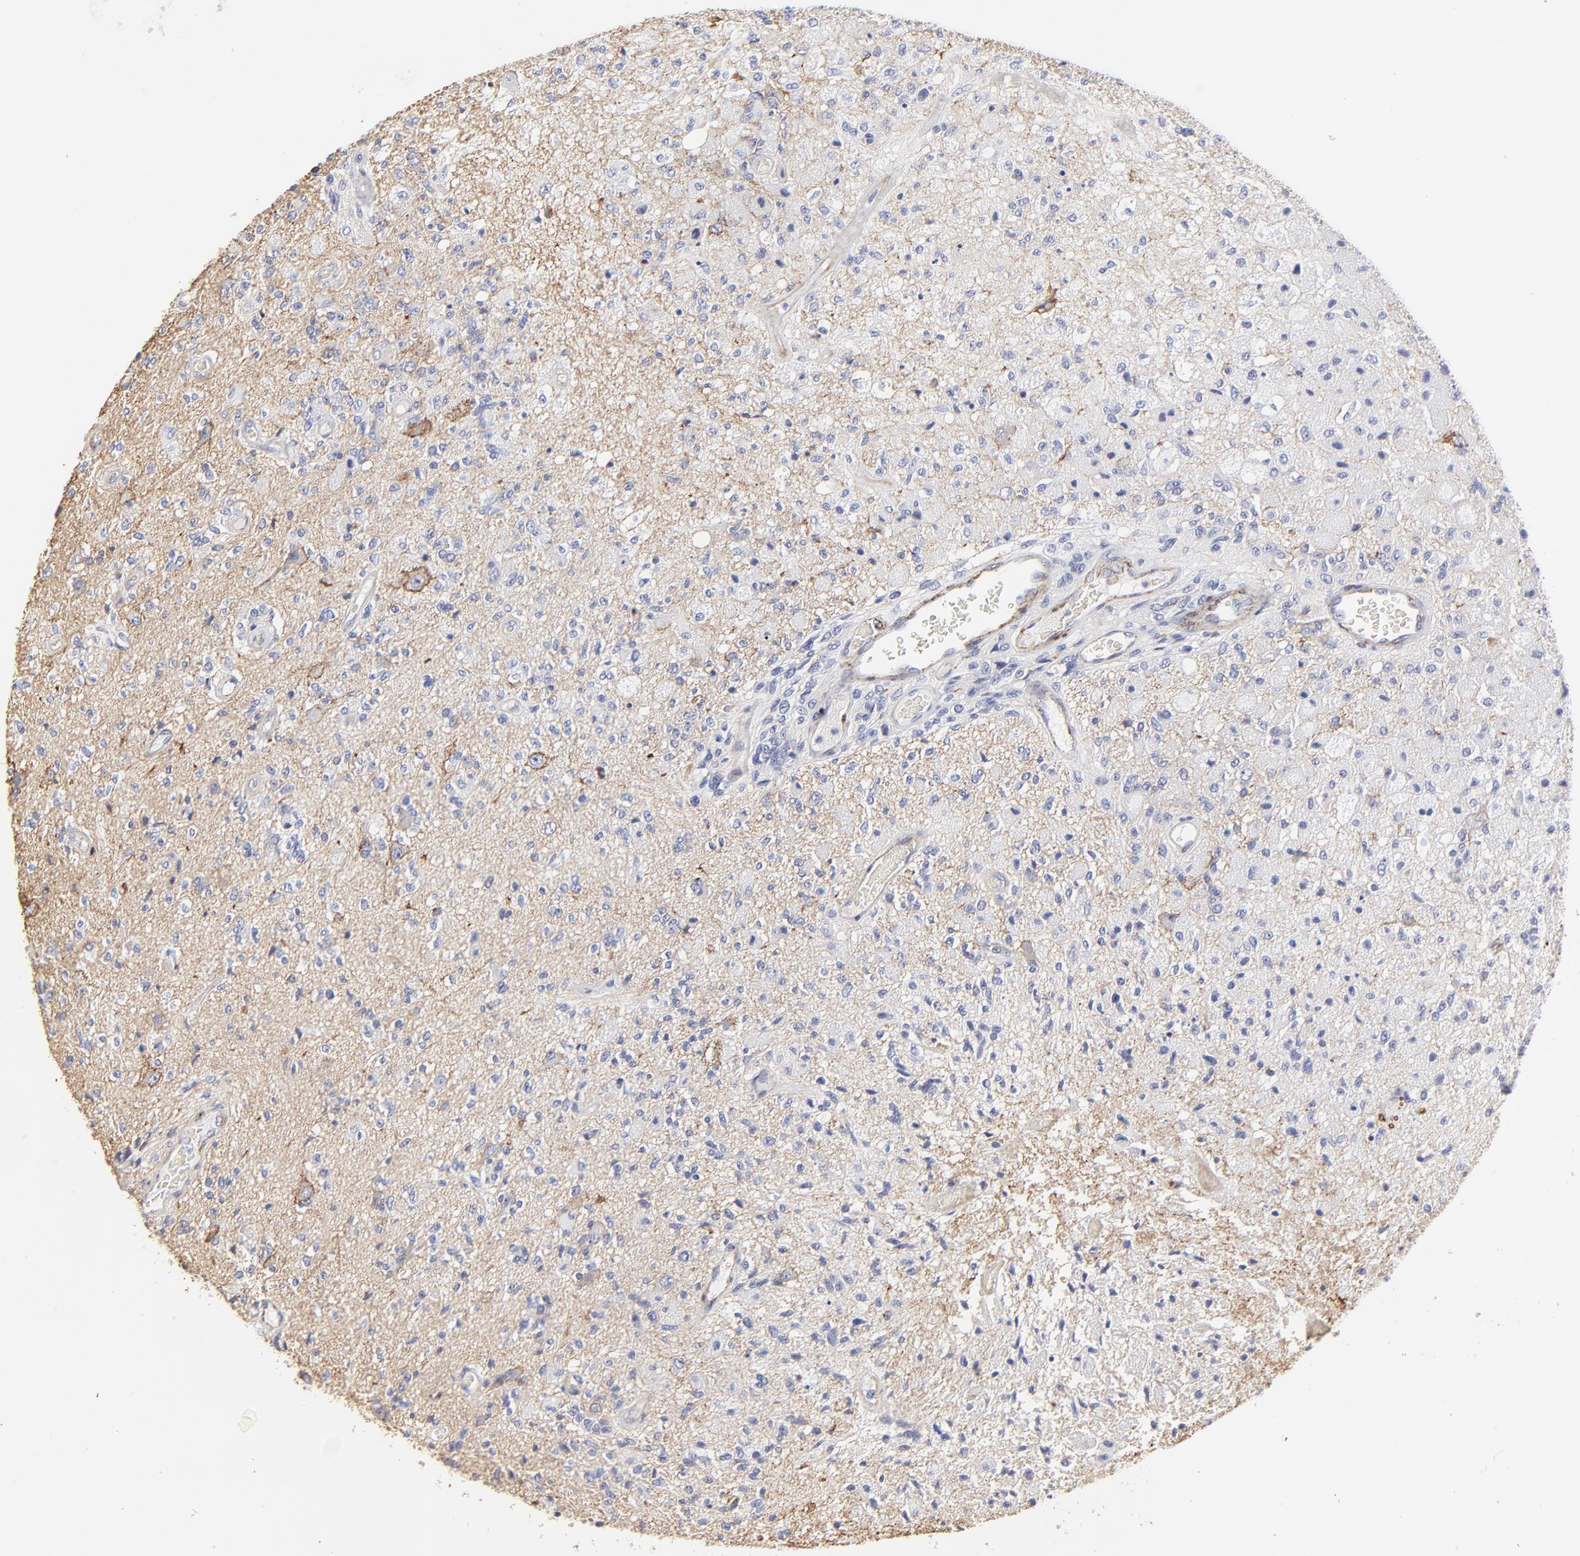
{"staining": {"intensity": "moderate", "quantity": "<25%", "location": "cytoplasmic/membranous"}, "tissue": "glioma", "cell_type": "Tumor cells", "image_type": "cancer", "snomed": [{"axis": "morphology", "description": "Normal tissue, NOS"}, {"axis": "morphology", "description": "Glioma, malignant, High grade"}, {"axis": "topography", "description": "Cerebral cortex"}], "caption": "Moderate cytoplasmic/membranous protein staining is present in about <25% of tumor cells in glioma.", "gene": "ANXA6", "patient": {"sex": "male", "age": 77}}